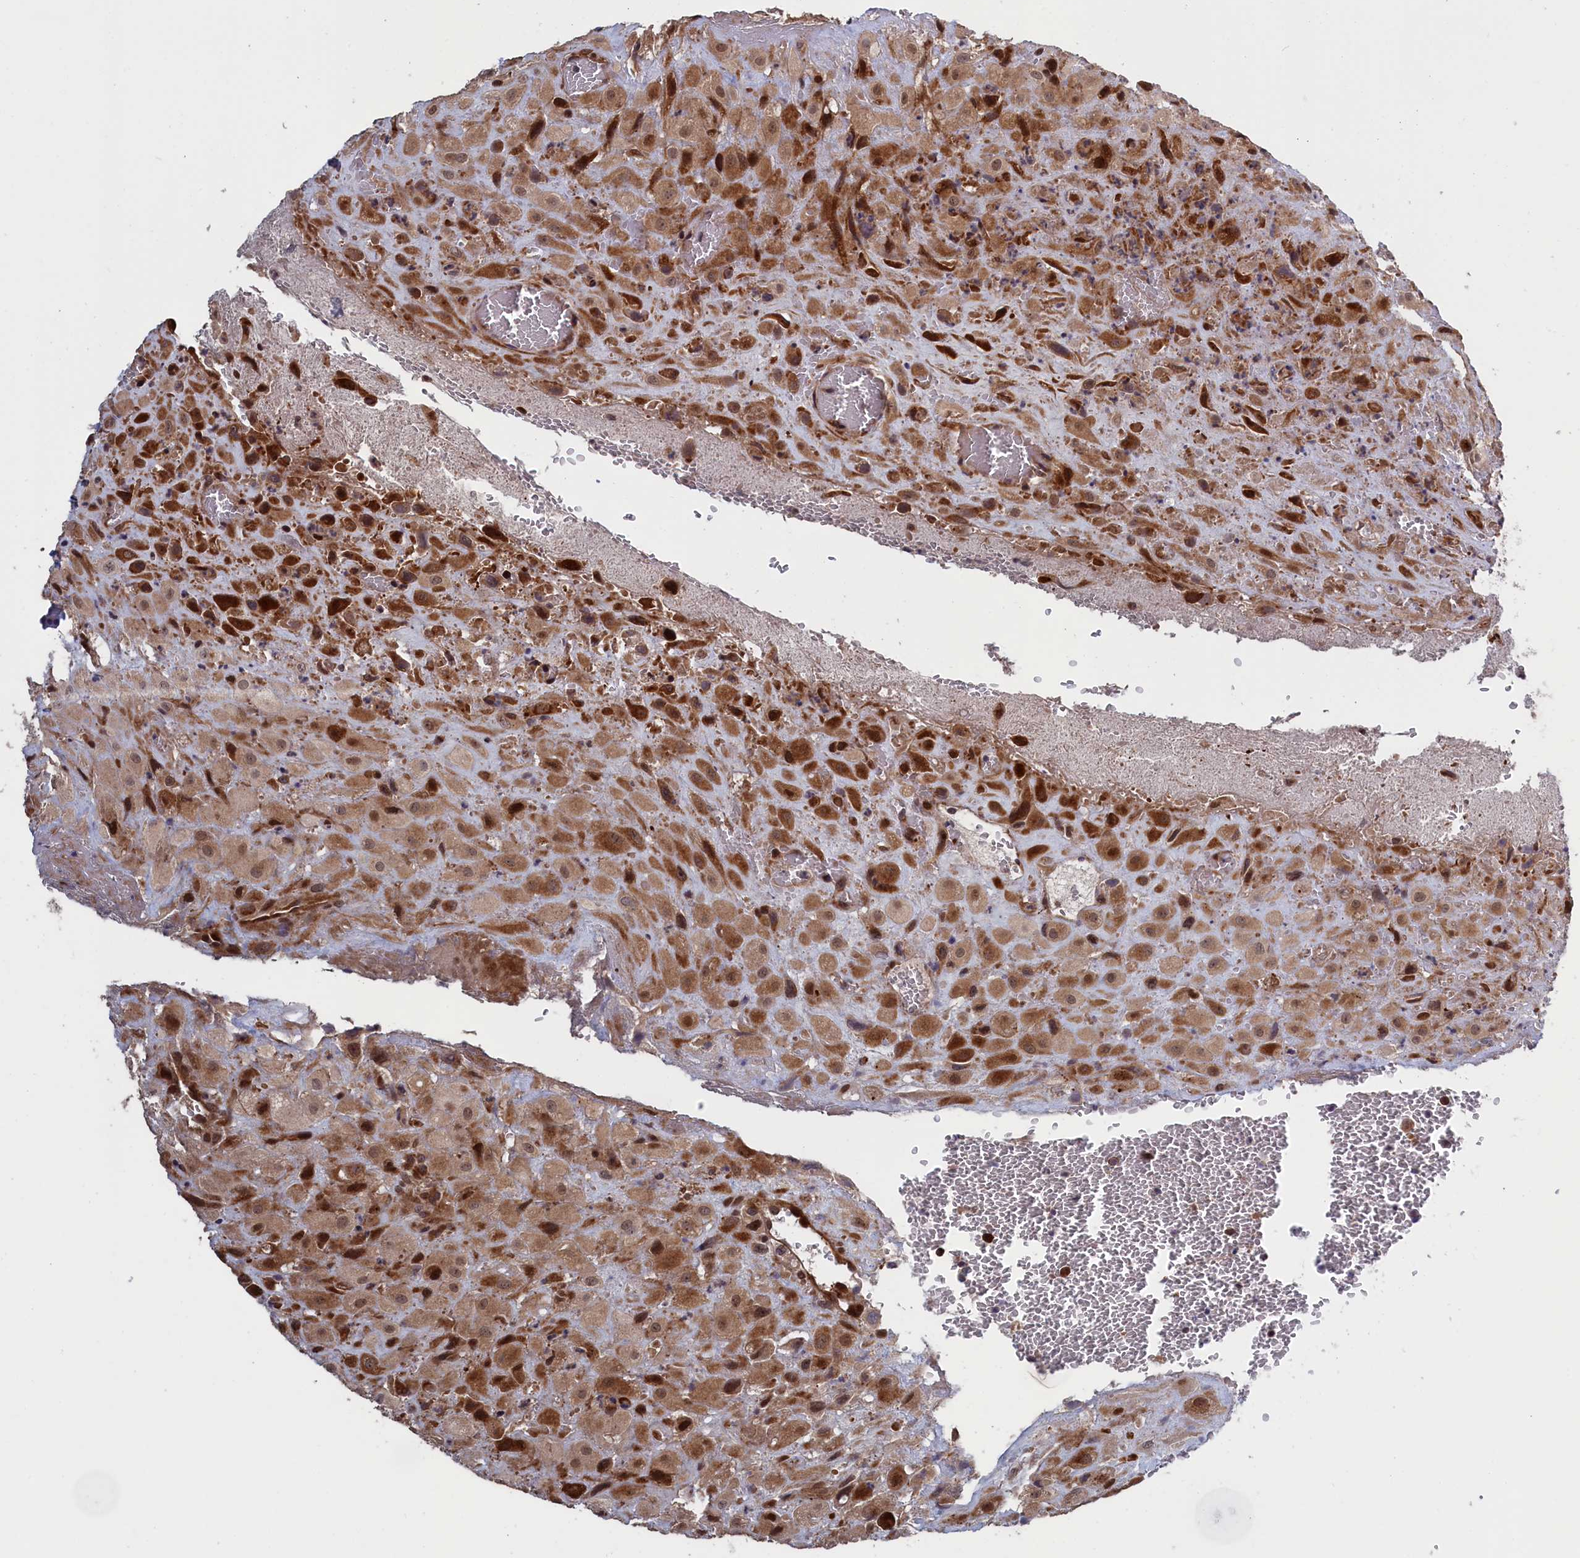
{"staining": {"intensity": "strong", "quantity": ">75%", "location": "cytoplasmic/membranous,nuclear"}, "tissue": "placenta", "cell_type": "Decidual cells", "image_type": "normal", "snomed": [{"axis": "morphology", "description": "Normal tissue, NOS"}, {"axis": "topography", "description": "Placenta"}], "caption": "Immunohistochemistry (IHC) (DAB (3,3'-diaminobenzidine)) staining of normal placenta displays strong cytoplasmic/membranous,nuclear protein staining in about >75% of decidual cells.", "gene": "LSG1", "patient": {"sex": "female", "age": 35}}